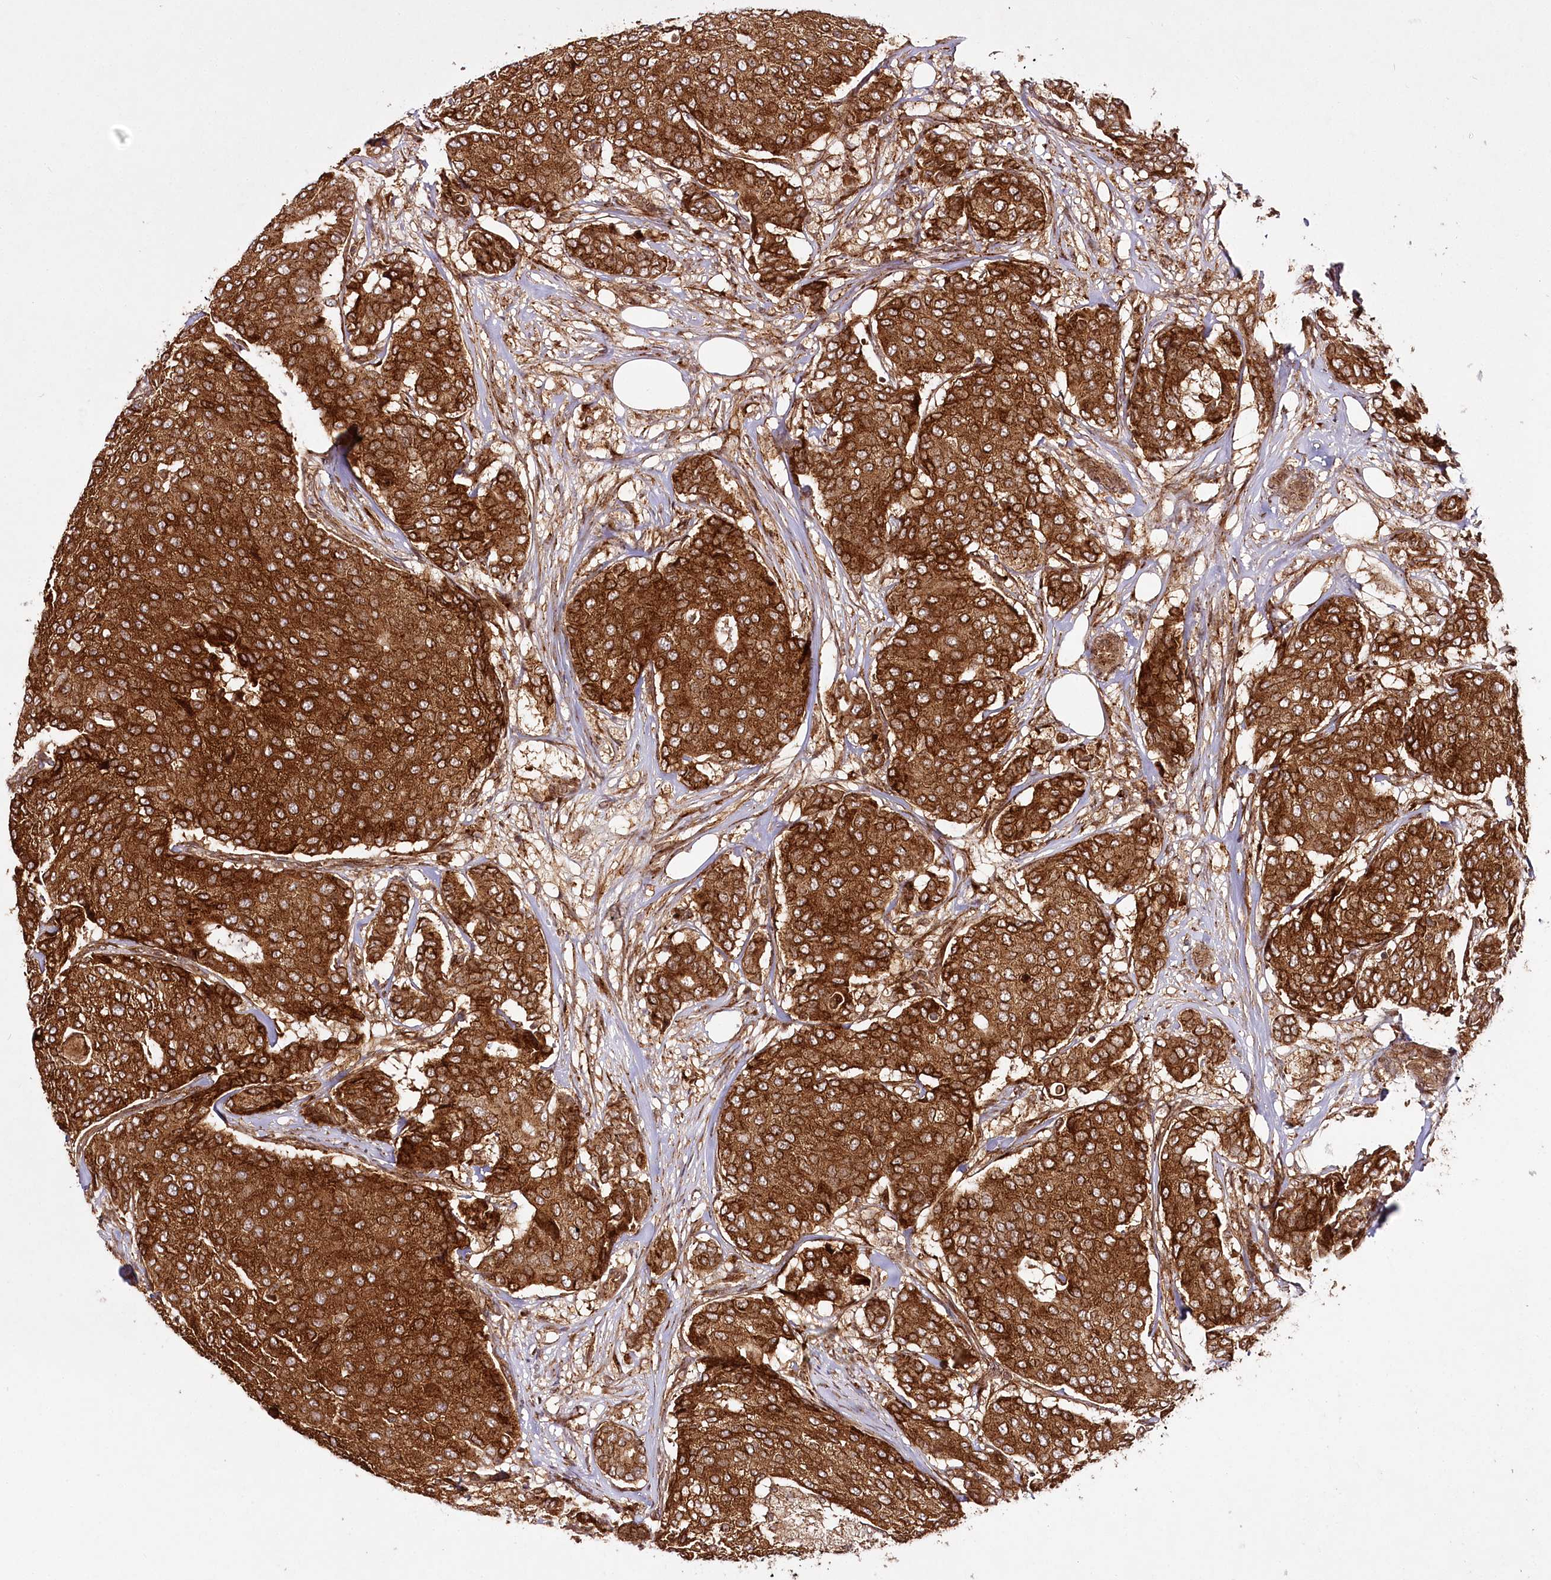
{"staining": {"intensity": "strong", "quantity": ">75%", "location": "cytoplasmic/membranous"}, "tissue": "breast cancer", "cell_type": "Tumor cells", "image_type": "cancer", "snomed": [{"axis": "morphology", "description": "Duct carcinoma"}, {"axis": "topography", "description": "Breast"}], "caption": "The histopathology image reveals immunohistochemical staining of breast invasive ductal carcinoma. There is strong cytoplasmic/membranous positivity is identified in about >75% of tumor cells.", "gene": "COPG1", "patient": {"sex": "female", "age": 75}}